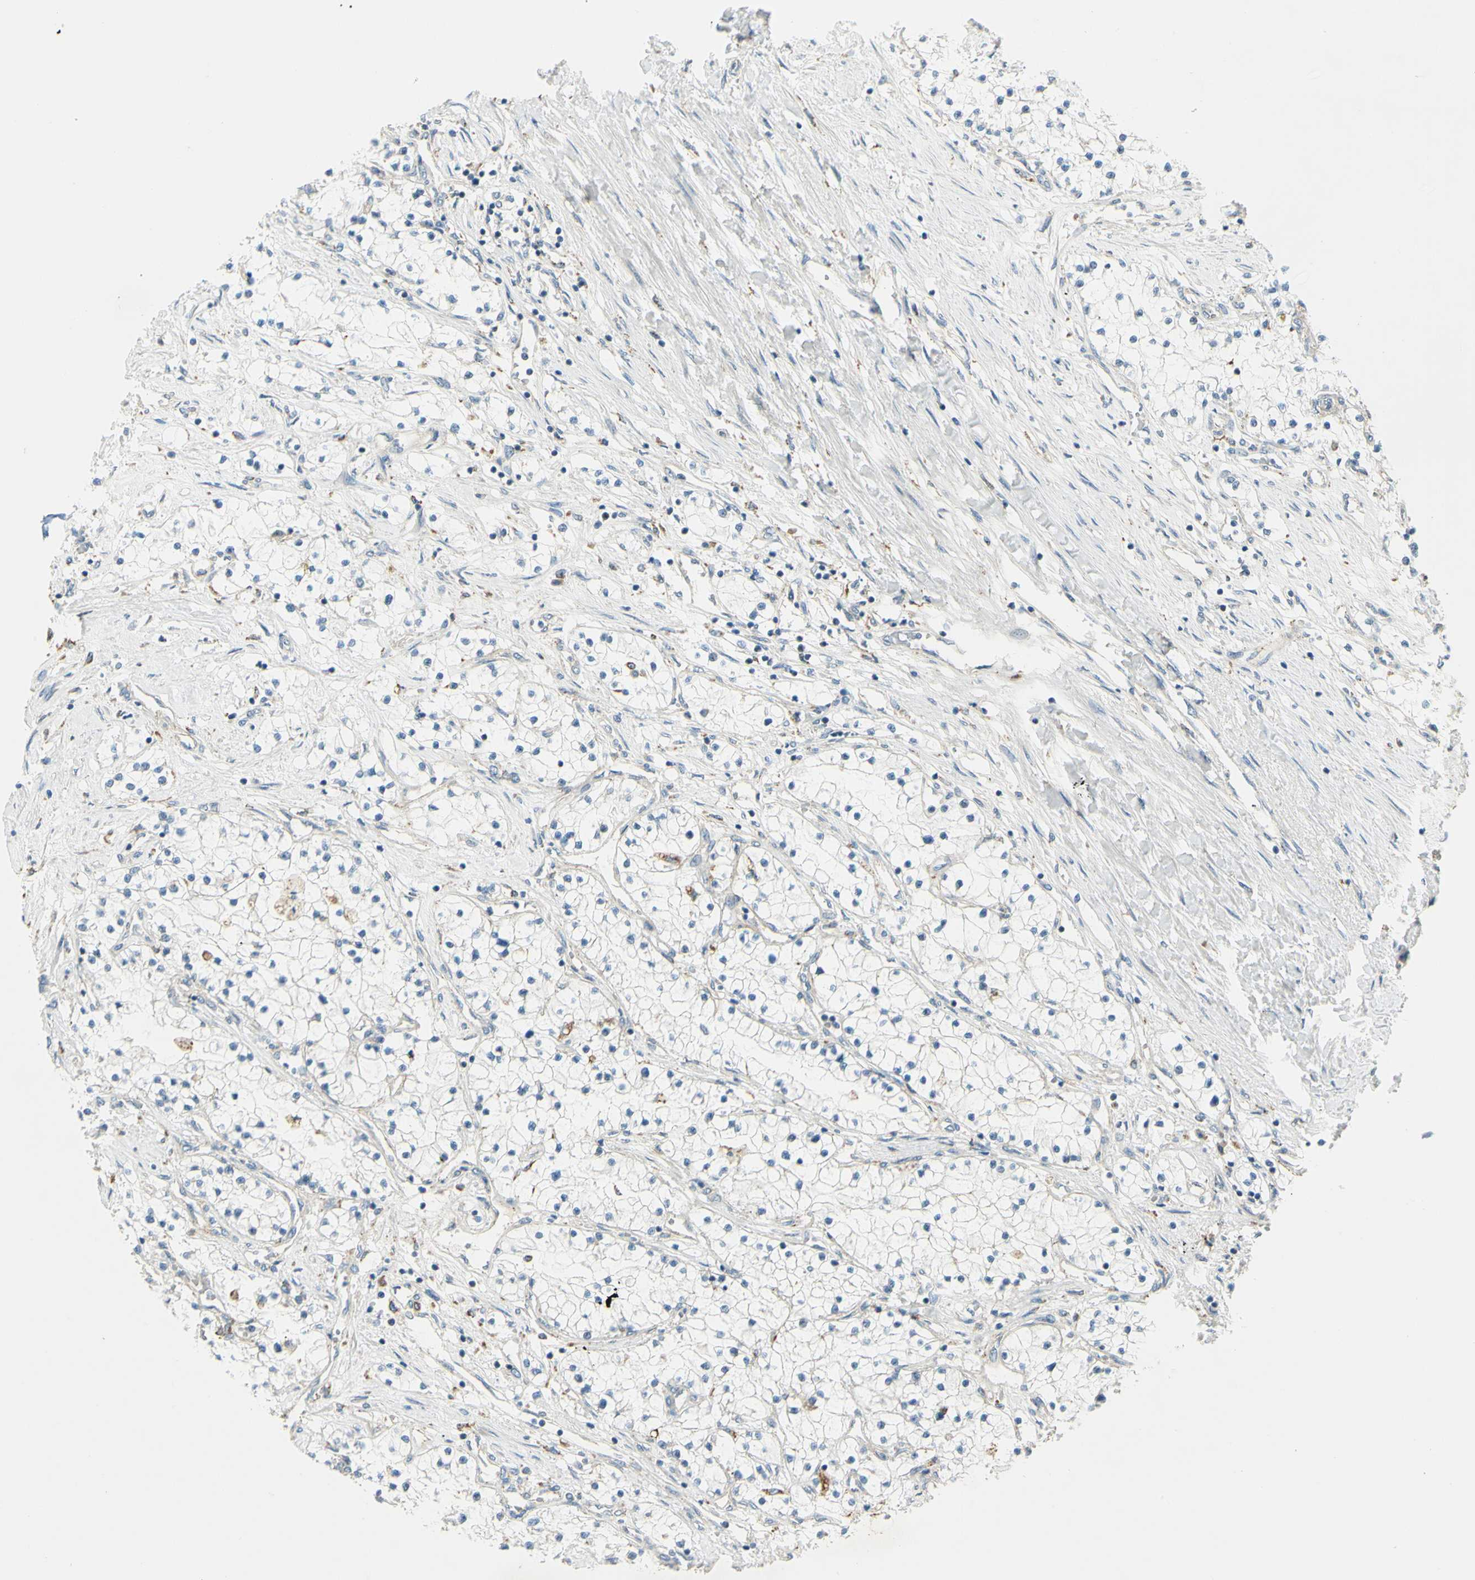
{"staining": {"intensity": "negative", "quantity": "none", "location": "none"}, "tissue": "renal cancer", "cell_type": "Tumor cells", "image_type": "cancer", "snomed": [{"axis": "morphology", "description": "Adenocarcinoma, NOS"}, {"axis": "topography", "description": "Kidney"}], "caption": "Renal cancer (adenocarcinoma) stained for a protein using immunohistochemistry exhibits no positivity tumor cells.", "gene": "LAMA3", "patient": {"sex": "male", "age": 68}}